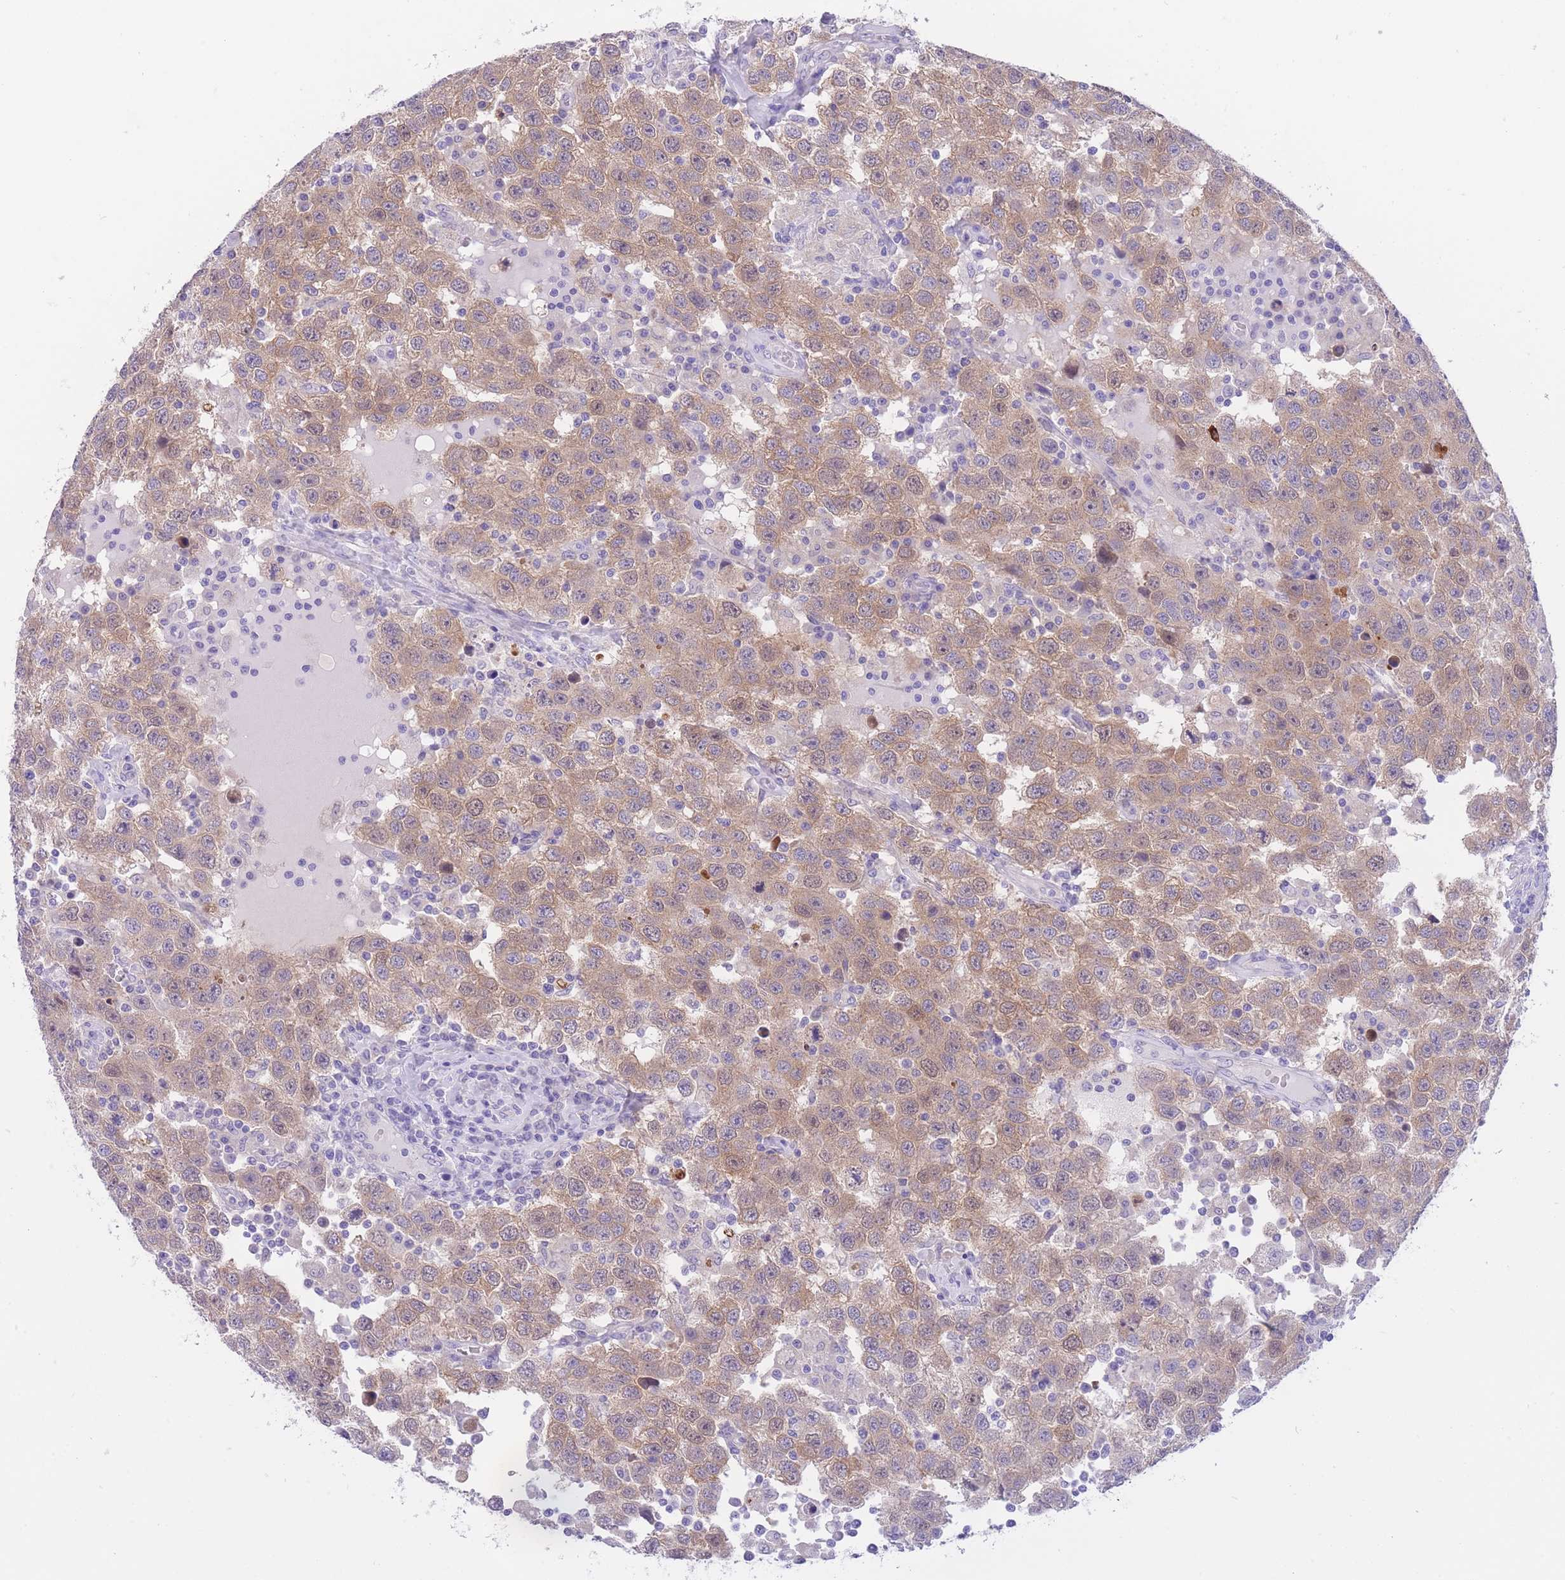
{"staining": {"intensity": "weak", "quantity": ">75%", "location": "cytoplasmic/membranous"}, "tissue": "testis cancer", "cell_type": "Tumor cells", "image_type": "cancer", "snomed": [{"axis": "morphology", "description": "Seminoma, NOS"}, {"axis": "topography", "description": "Testis"}], "caption": "Testis cancer (seminoma) was stained to show a protein in brown. There is low levels of weak cytoplasmic/membranous expression in approximately >75% of tumor cells.", "gene": "QTRT1", "patient": {"sex": "male", "age": 41}}